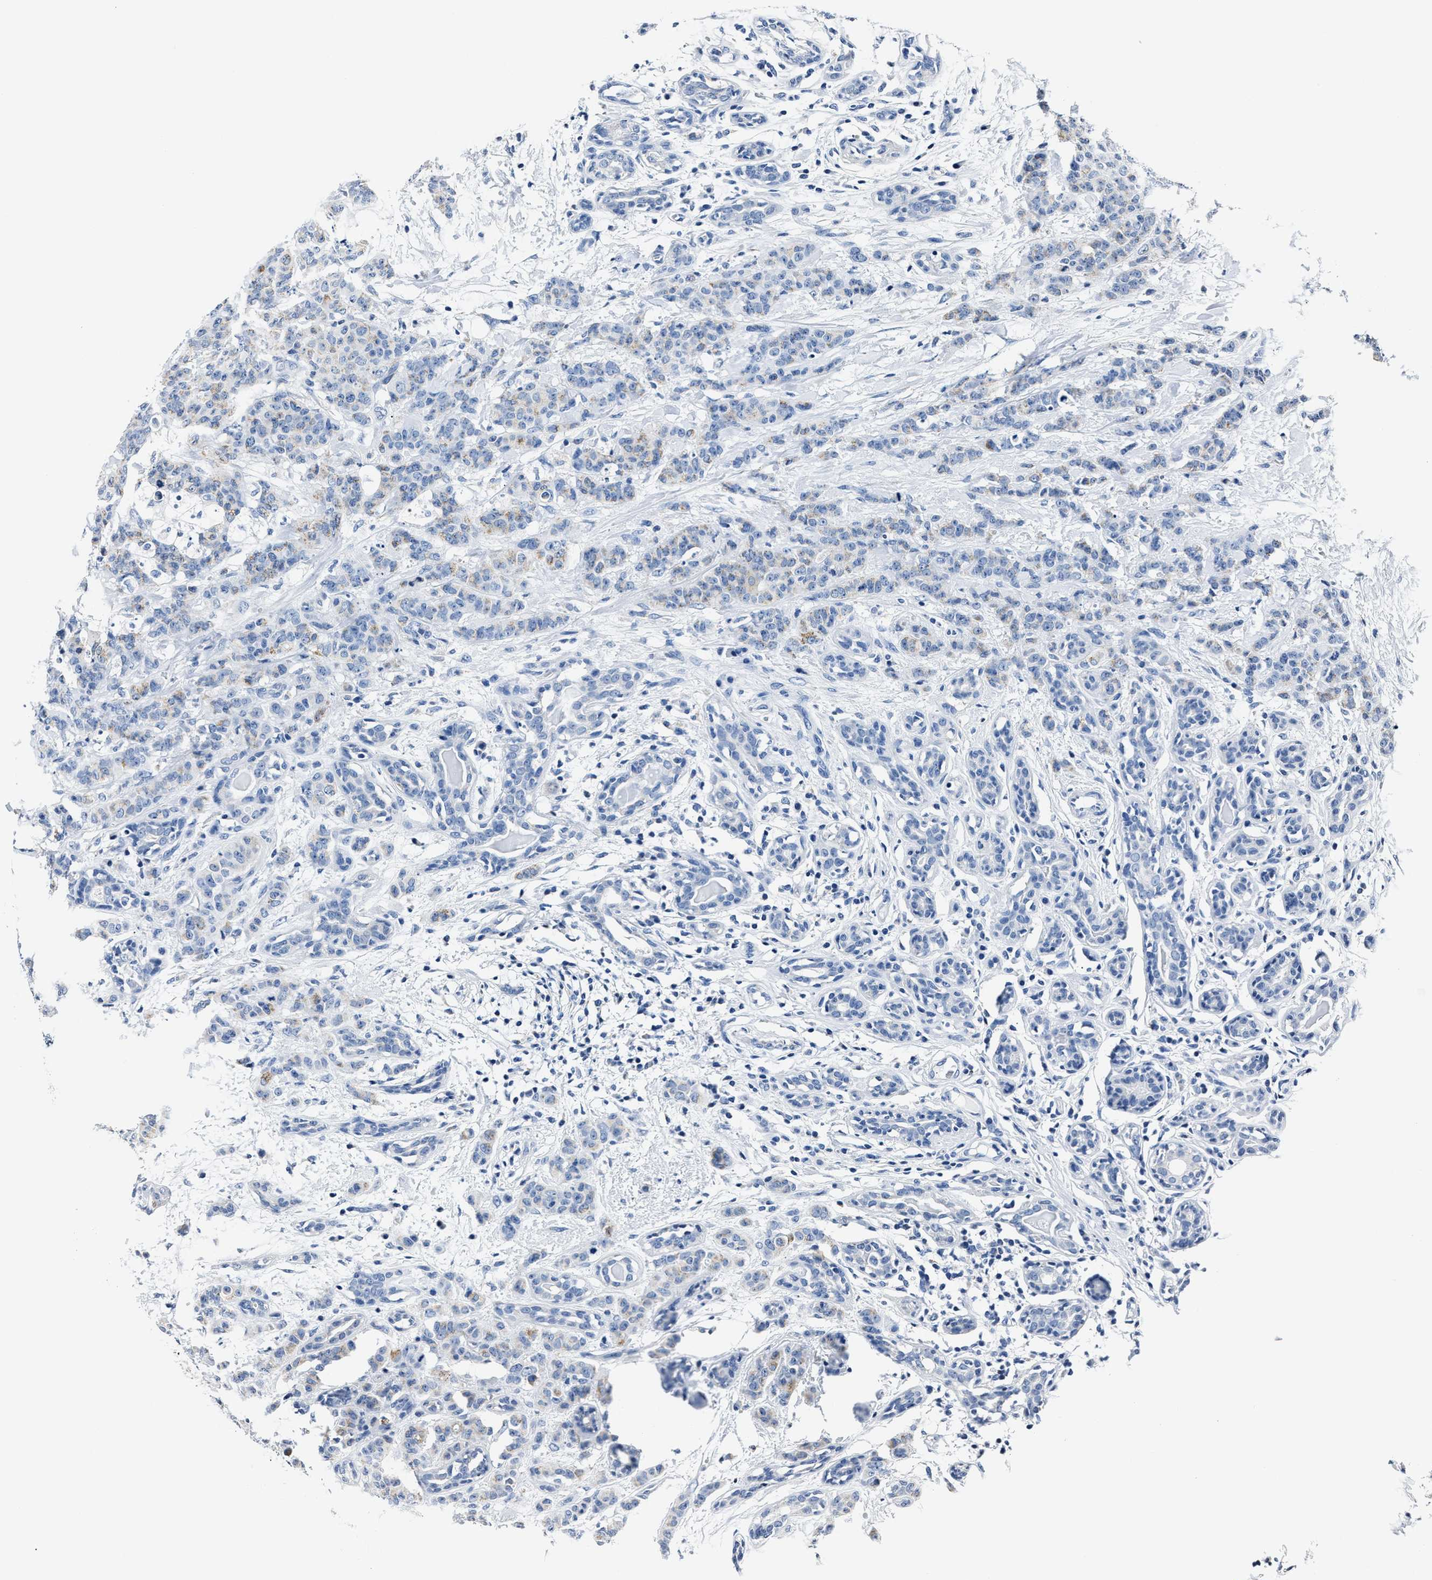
{"staining": {"intensity": "moderate", "quantity": "<25%", "location": "cytoplasmic/membranous"}, "tissue": "breast cancer", "cell_type": "Tumor cells", "image_type": "cancer", "snomed": [{"axis": "morphology", "description": "Normal tissue, NOS"}, {"axis": "morphology", "description": "Duct carcinoma"}, {"axis": "topography", "description": "Breast"}], "caption": "Immunohistochemistry of breast cancer displays low levels of moderate cytoplasmic/membranous expression in approximately <25% of tumor cells. The protein of interest is shown in brown color, while the nuclei are stained blue.", "gene": "AMACR", "patient": {"sex": "female", "age": 40}}